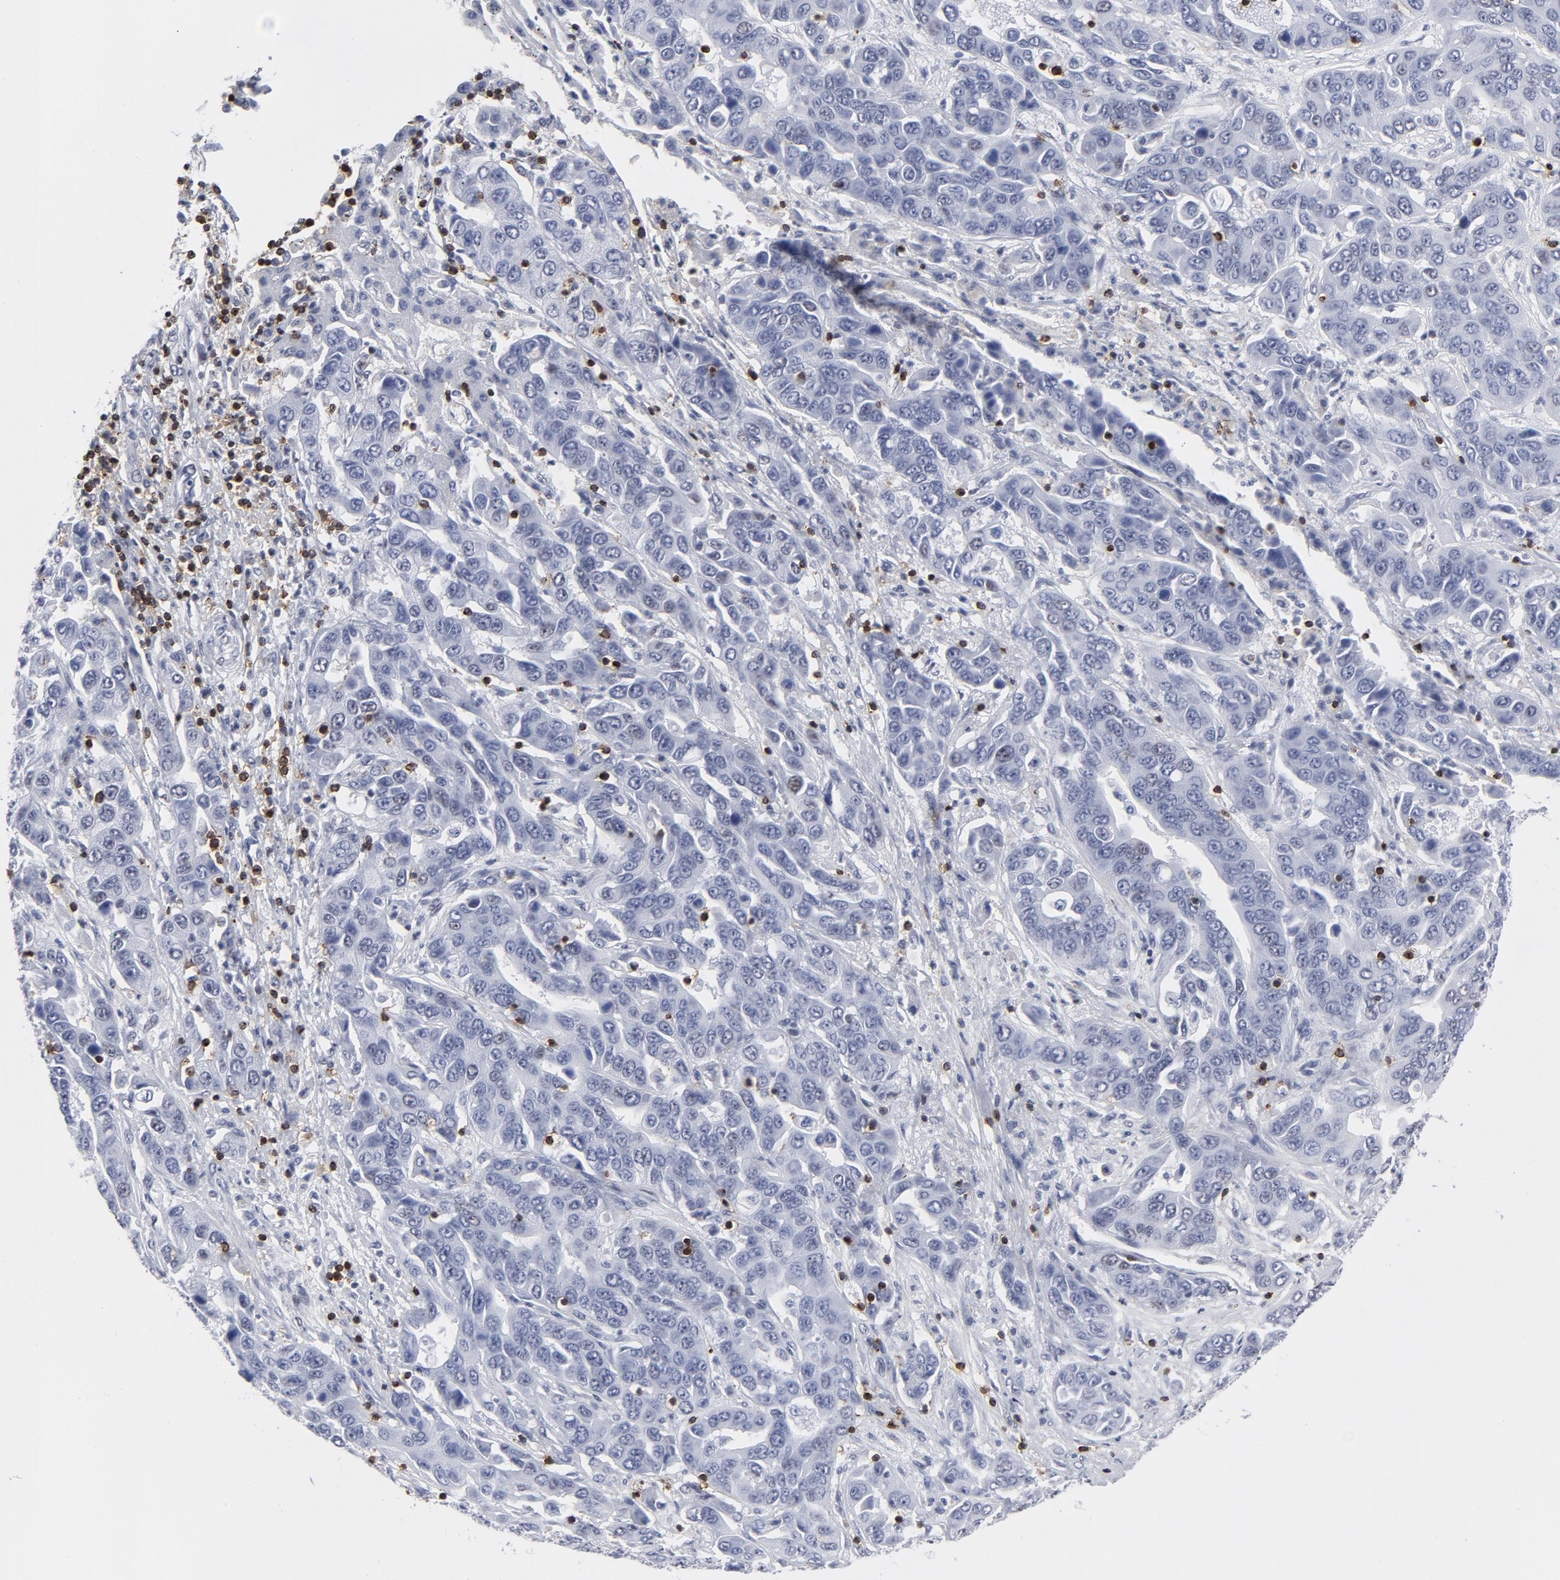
{"staining": {"intensity": "negative", "quantity": "none", "location": "none"}, "tissue": "liver cancer", "cell_type": "Tumor cells", "image_type": "cancer", "snomed": [{"axis": "morphology", "description": "Cholangiocarcinoma"}, {"axis": "topography", "description": "Liver"}], "caption": "Immunohistochemistry (IHC) photomicrograph of neoplastic tissue: cholangiocarcinoma (liver) stained with DAB (3,3'-diaminobenzidine) displays no significant protein expression in tumor cells.", "gene": "CD2", "patient": {"sex": "female", "age": 52}}